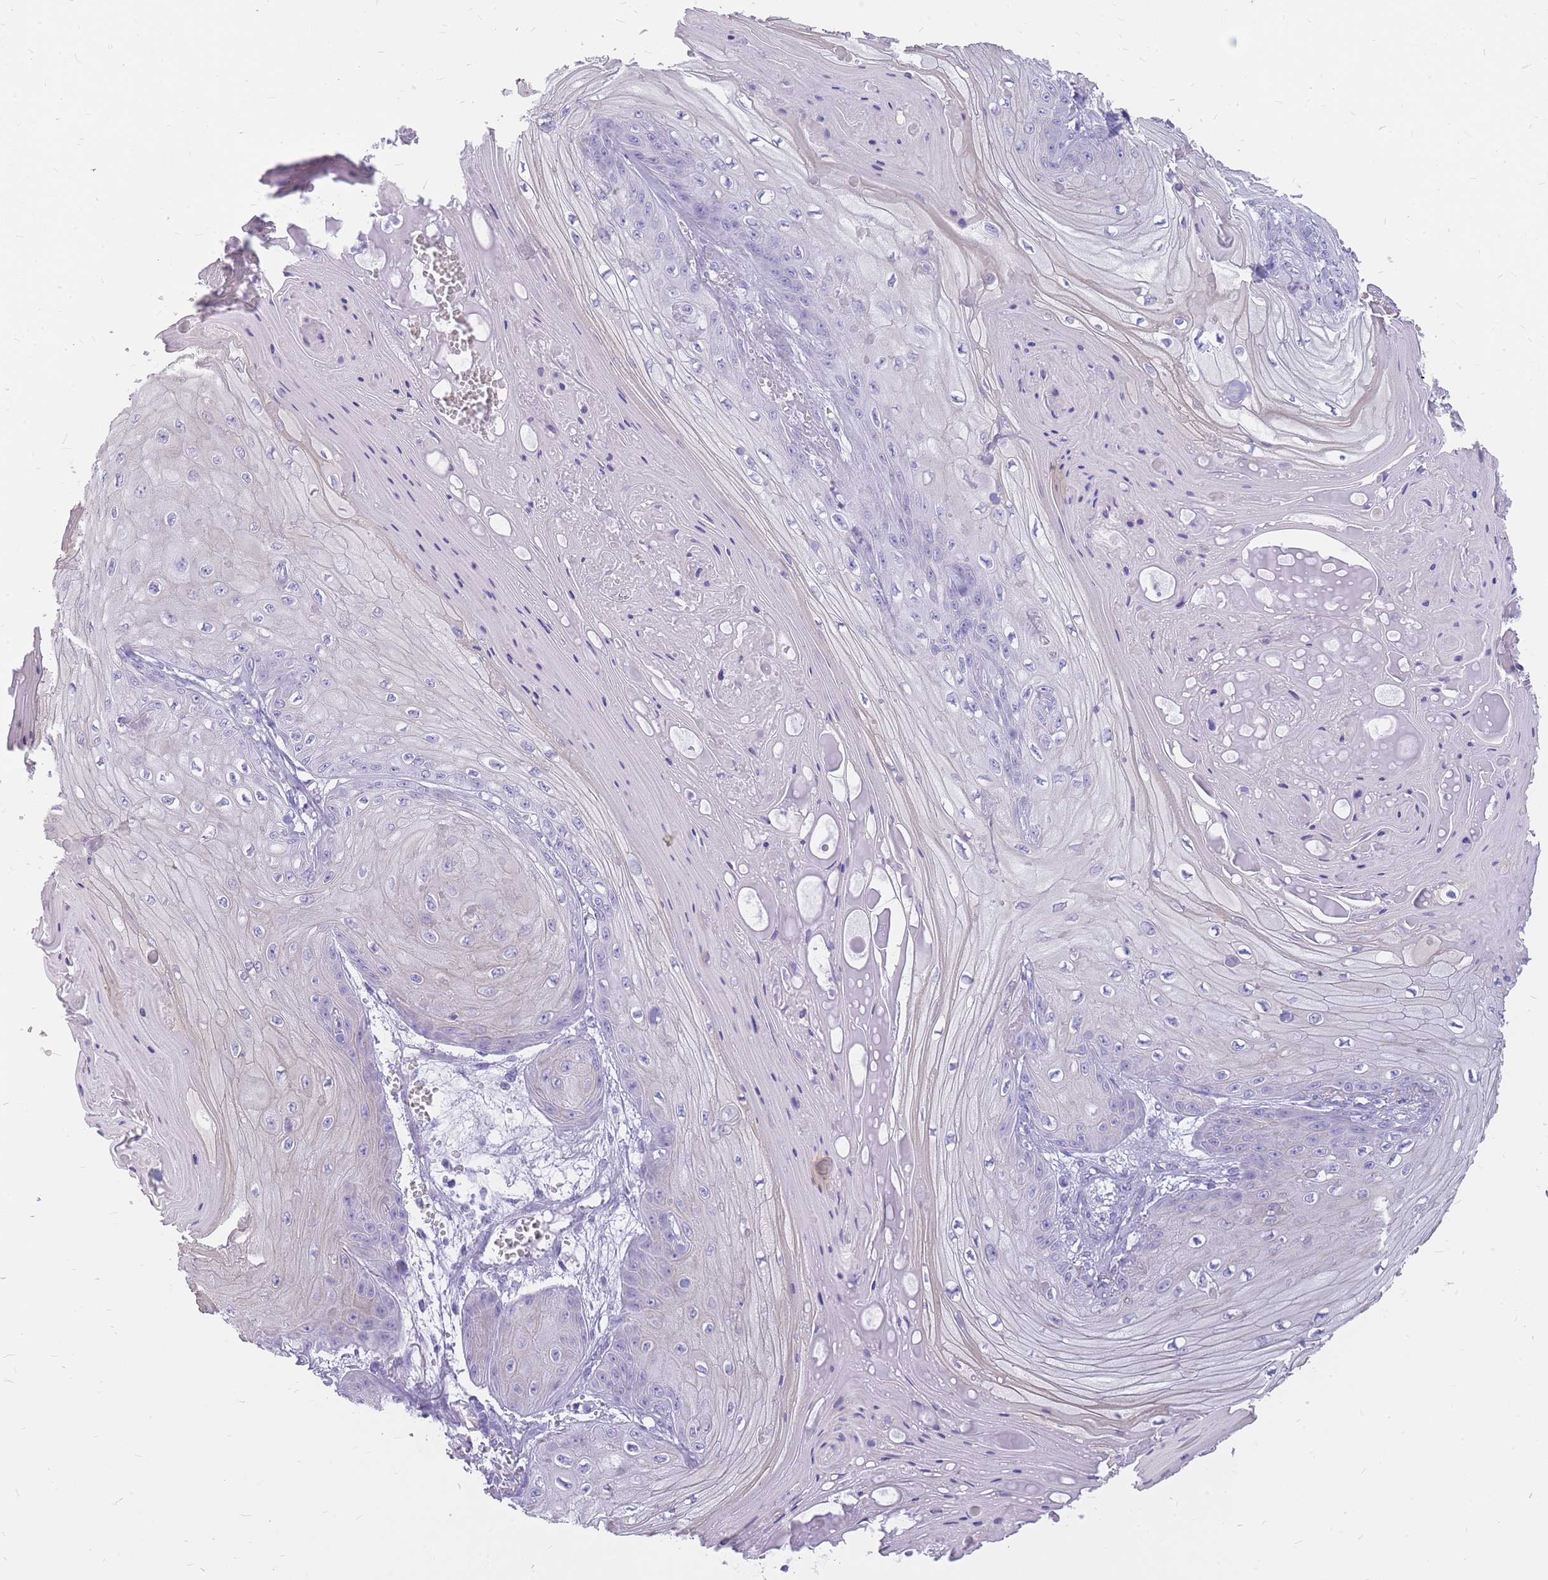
{"staining": {"intensity": "negative", "quantity": "none", "location": "none"}, "tissue": "skin cancer", "cell_type": "Tumor cells", "image_type": "cancer", "snomed": [{"axis": "morphology", "description": "Squamous cell carcinoma, NOS"}, {"axis": "topography", "description": "Skin"}], "caption": "DAB immunohistochemical staining of skin cancer (squamous cell carcinoma) shows no significant expression in tumor cells. (Immunohistochemistry (ihc), brightfield microscopy, high magnification).", "gene": "INS", "patient": {"sex": "male", "age": 74}}